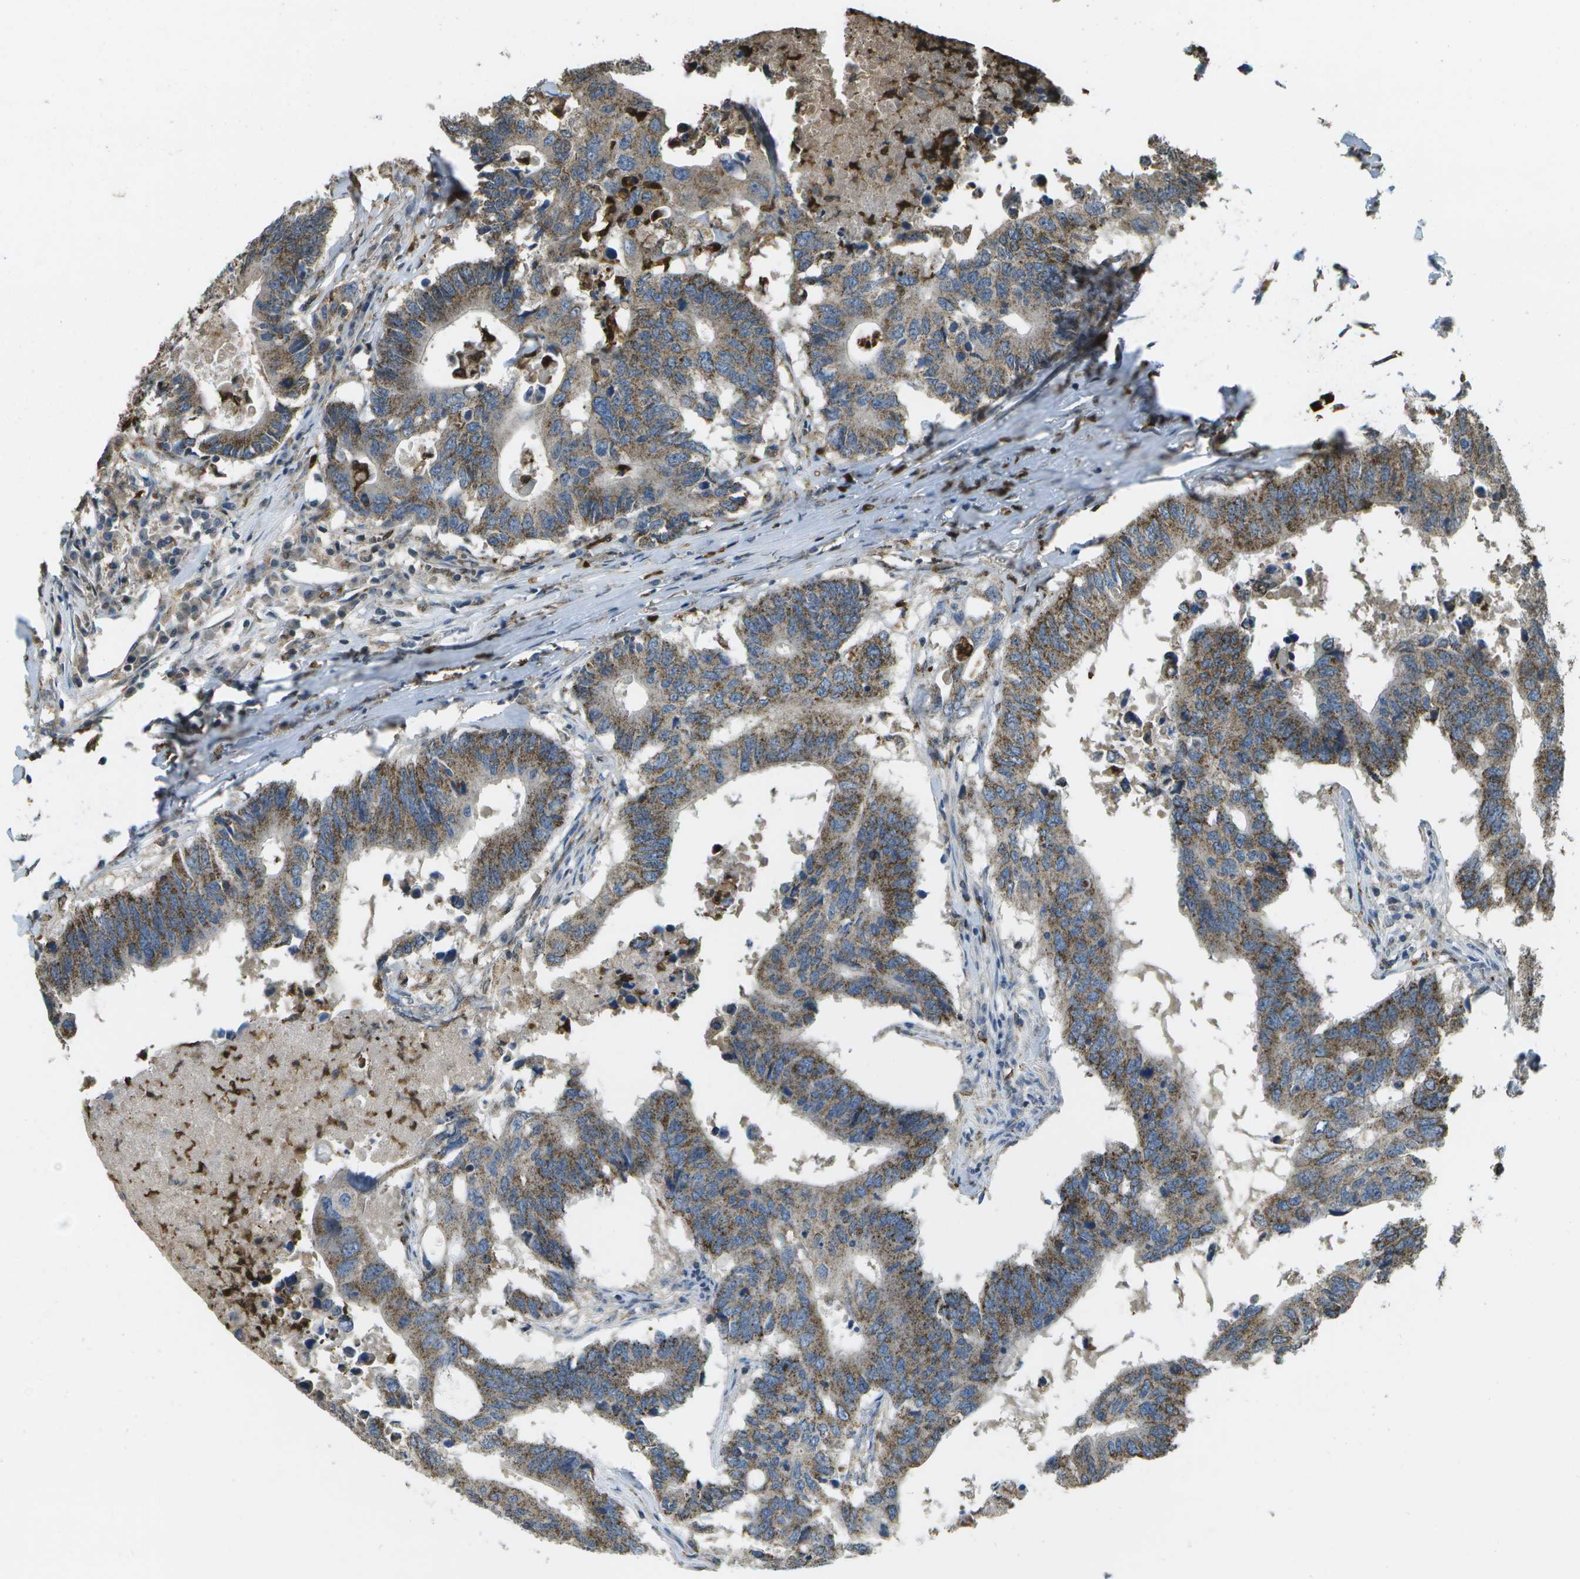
{"staining": {"intensity": "weak", "quantity": ">75%", "location": "cytoplasmic/membranous"}, "tissue": "colorectal cancer", "cell_type": "Tumor cells", "image_type": "cancer", "snomed": [{"axis": "morphology", "description": "Adenocarcinoma, NOS"}, {"axis": "topography", "description": "Colon"}], "caption": "Protein staining of colorectal cancer tissue displays weak cytoplasmic/membranous staining in about >75% of tumor cells.", "gene": "CACHD1", "patient": {"sex": "male", "age": 71}}